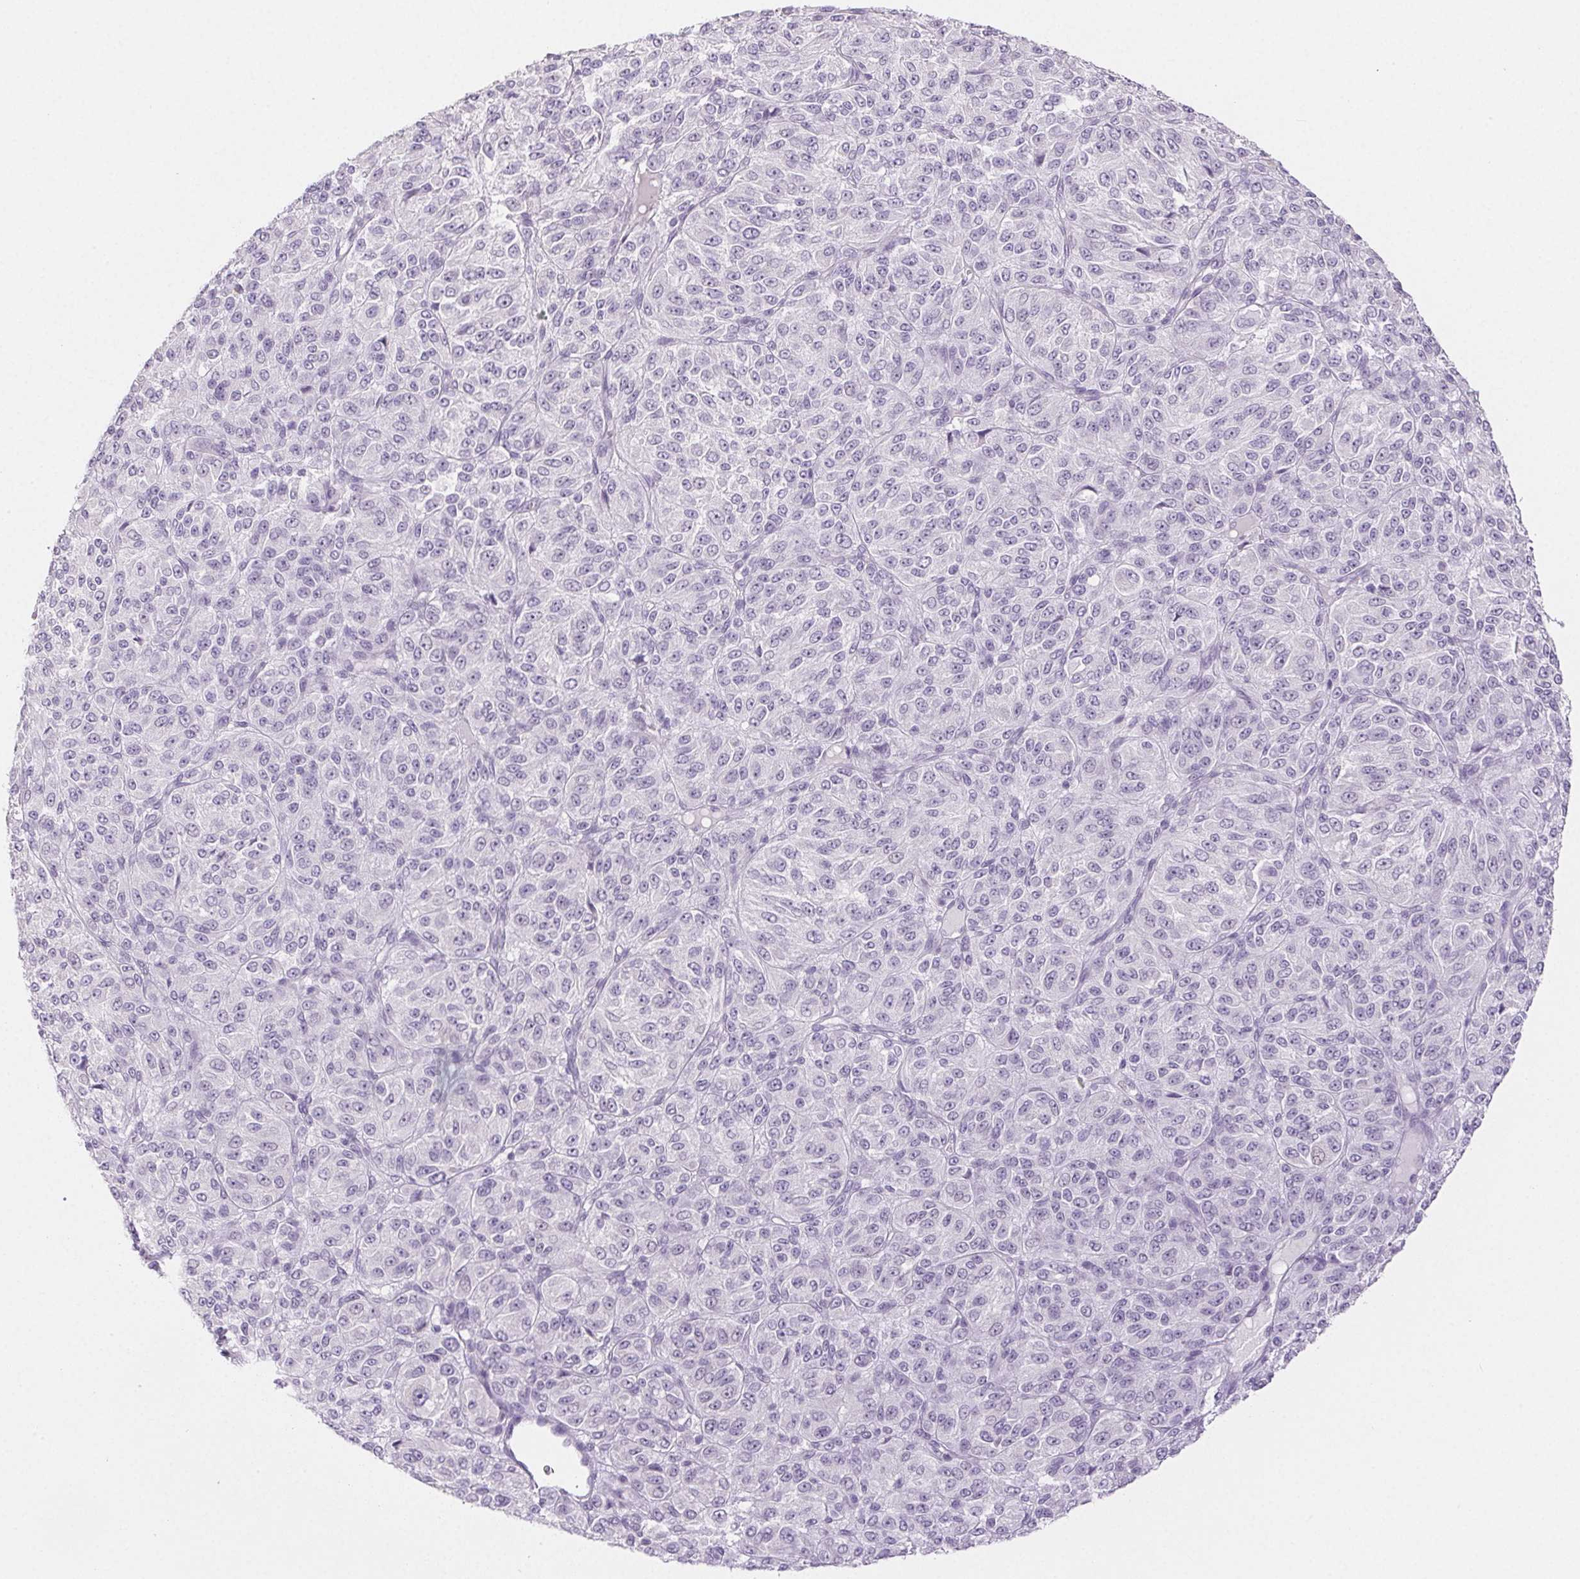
{"staining": {"intensity": "negative", "quantity": "none", "location": "none"}, "tissue": "melanoma", "cell_type": "Tumor cells", "image_type": "cancer", "snomed": [{"axis": "morphology", "description": "Malignant melanoma, Metastatic site"}, {"axis": "topography", "description": "Brain"}], "caption": "DAB immunohistochemical staining of malignant melanoma (metastatic site) reveals no significant expression in tumor cells.", "gene": "PI3", "patient": {"sex": "female", "age": 56}}